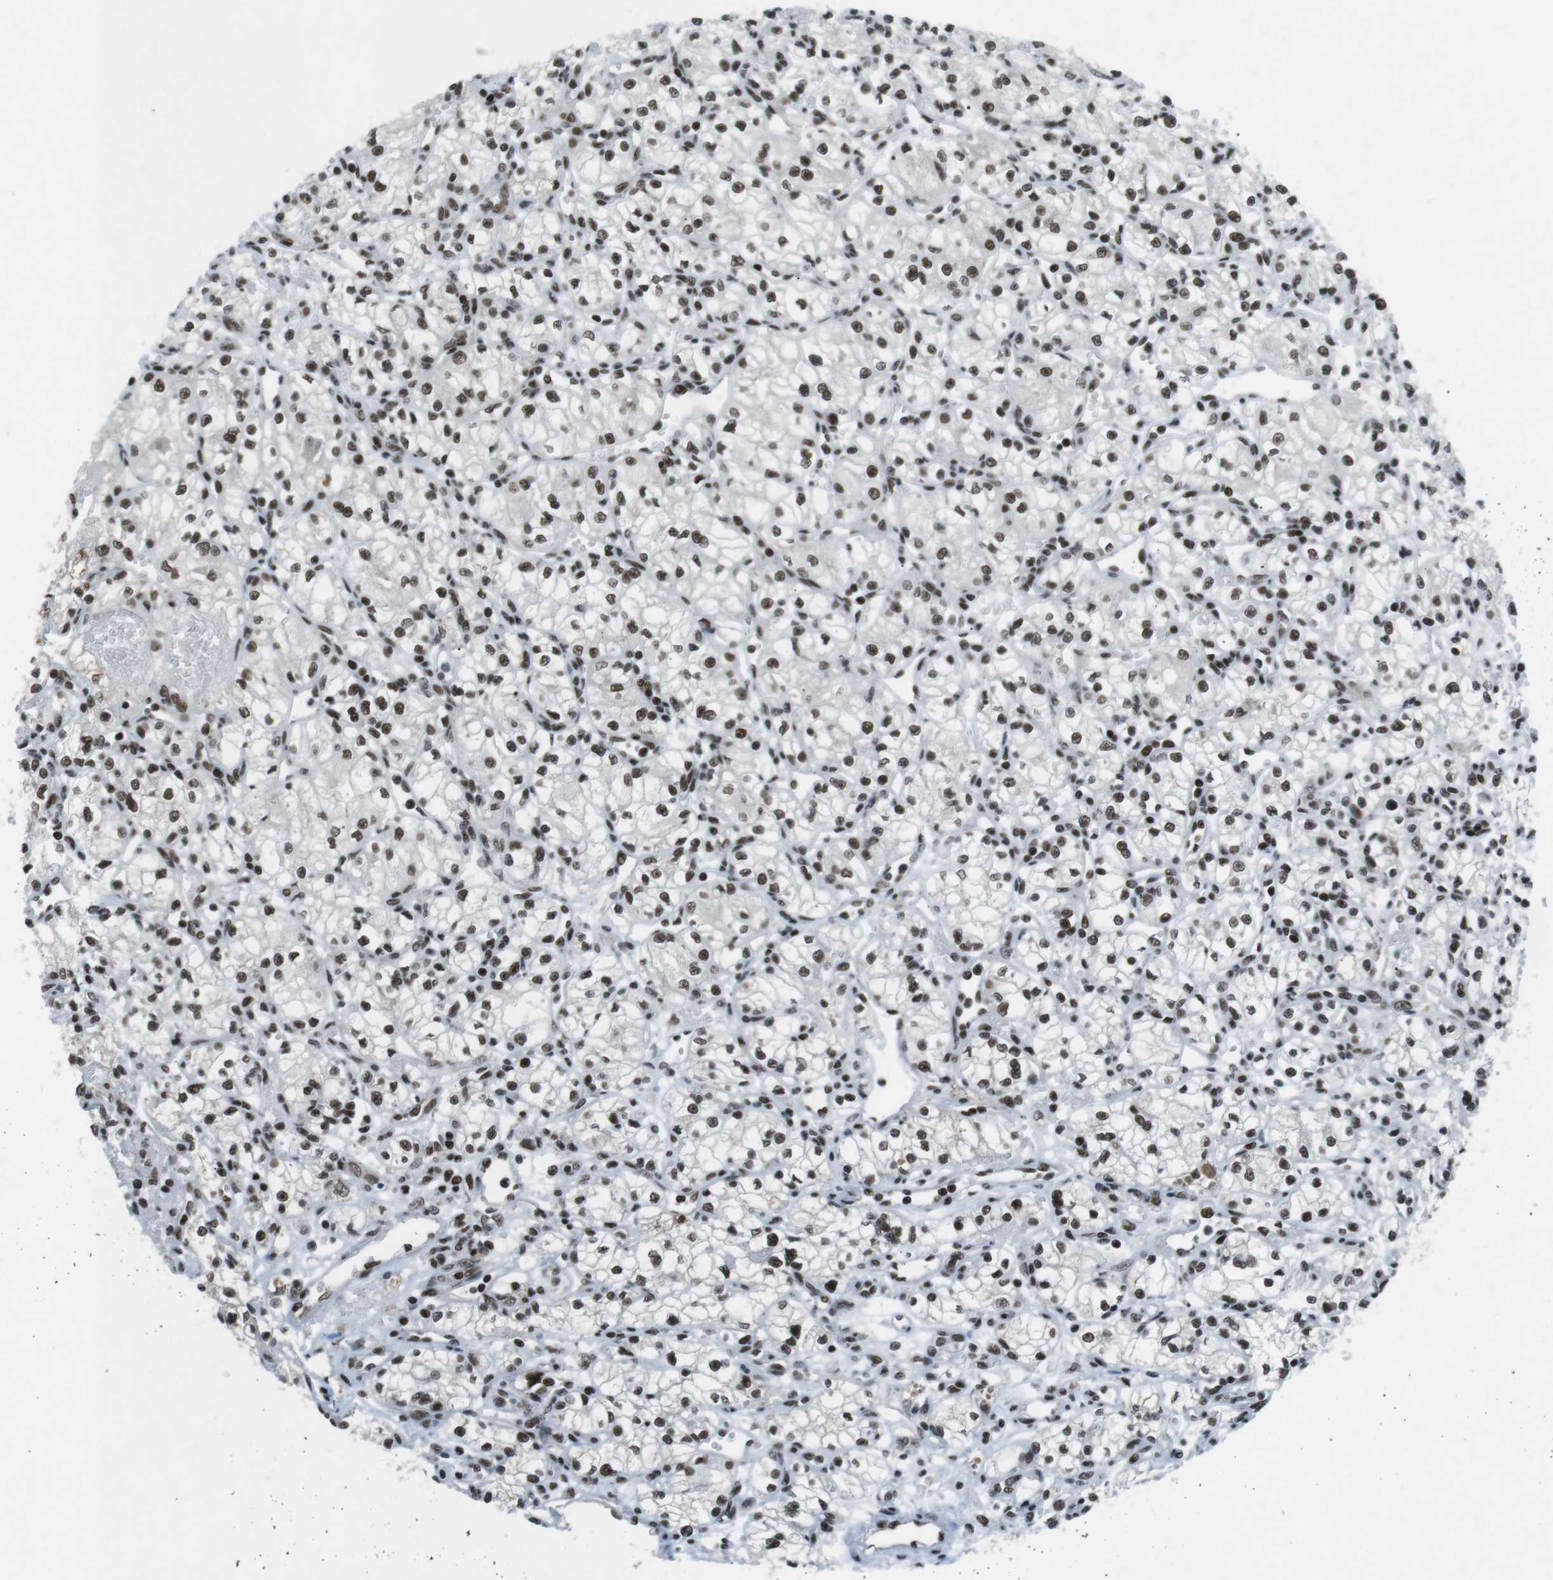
{"staining": {"intensity": "strong", "quantity": ">75%", "location": "nuclear"}, "tissue": "renal cancer", "cell_type": "Tumor cells", "image_type": "cancer", "snomed": [{"axis": "morphology", "description": "Normal tissue, NOS"}, {"axis": "morphology", "description": "Adenocarcinoma, NOS"}, {"axis": "topography", "description": "Kidney"}], "caption": "IHC staining of renal adenocarcinoma, which displays high levels of strong nuclear positivity in about >75% of tumor cells indicating strong nuclear protein staining. The staining was performed using DAB (3,3'-diaminobenzidine) (brown) for protein detection and nuclei were counterstained in hematoxylin (blue).", "gene": "TAF1", "patient": {"sex": "male", "age": 59}}